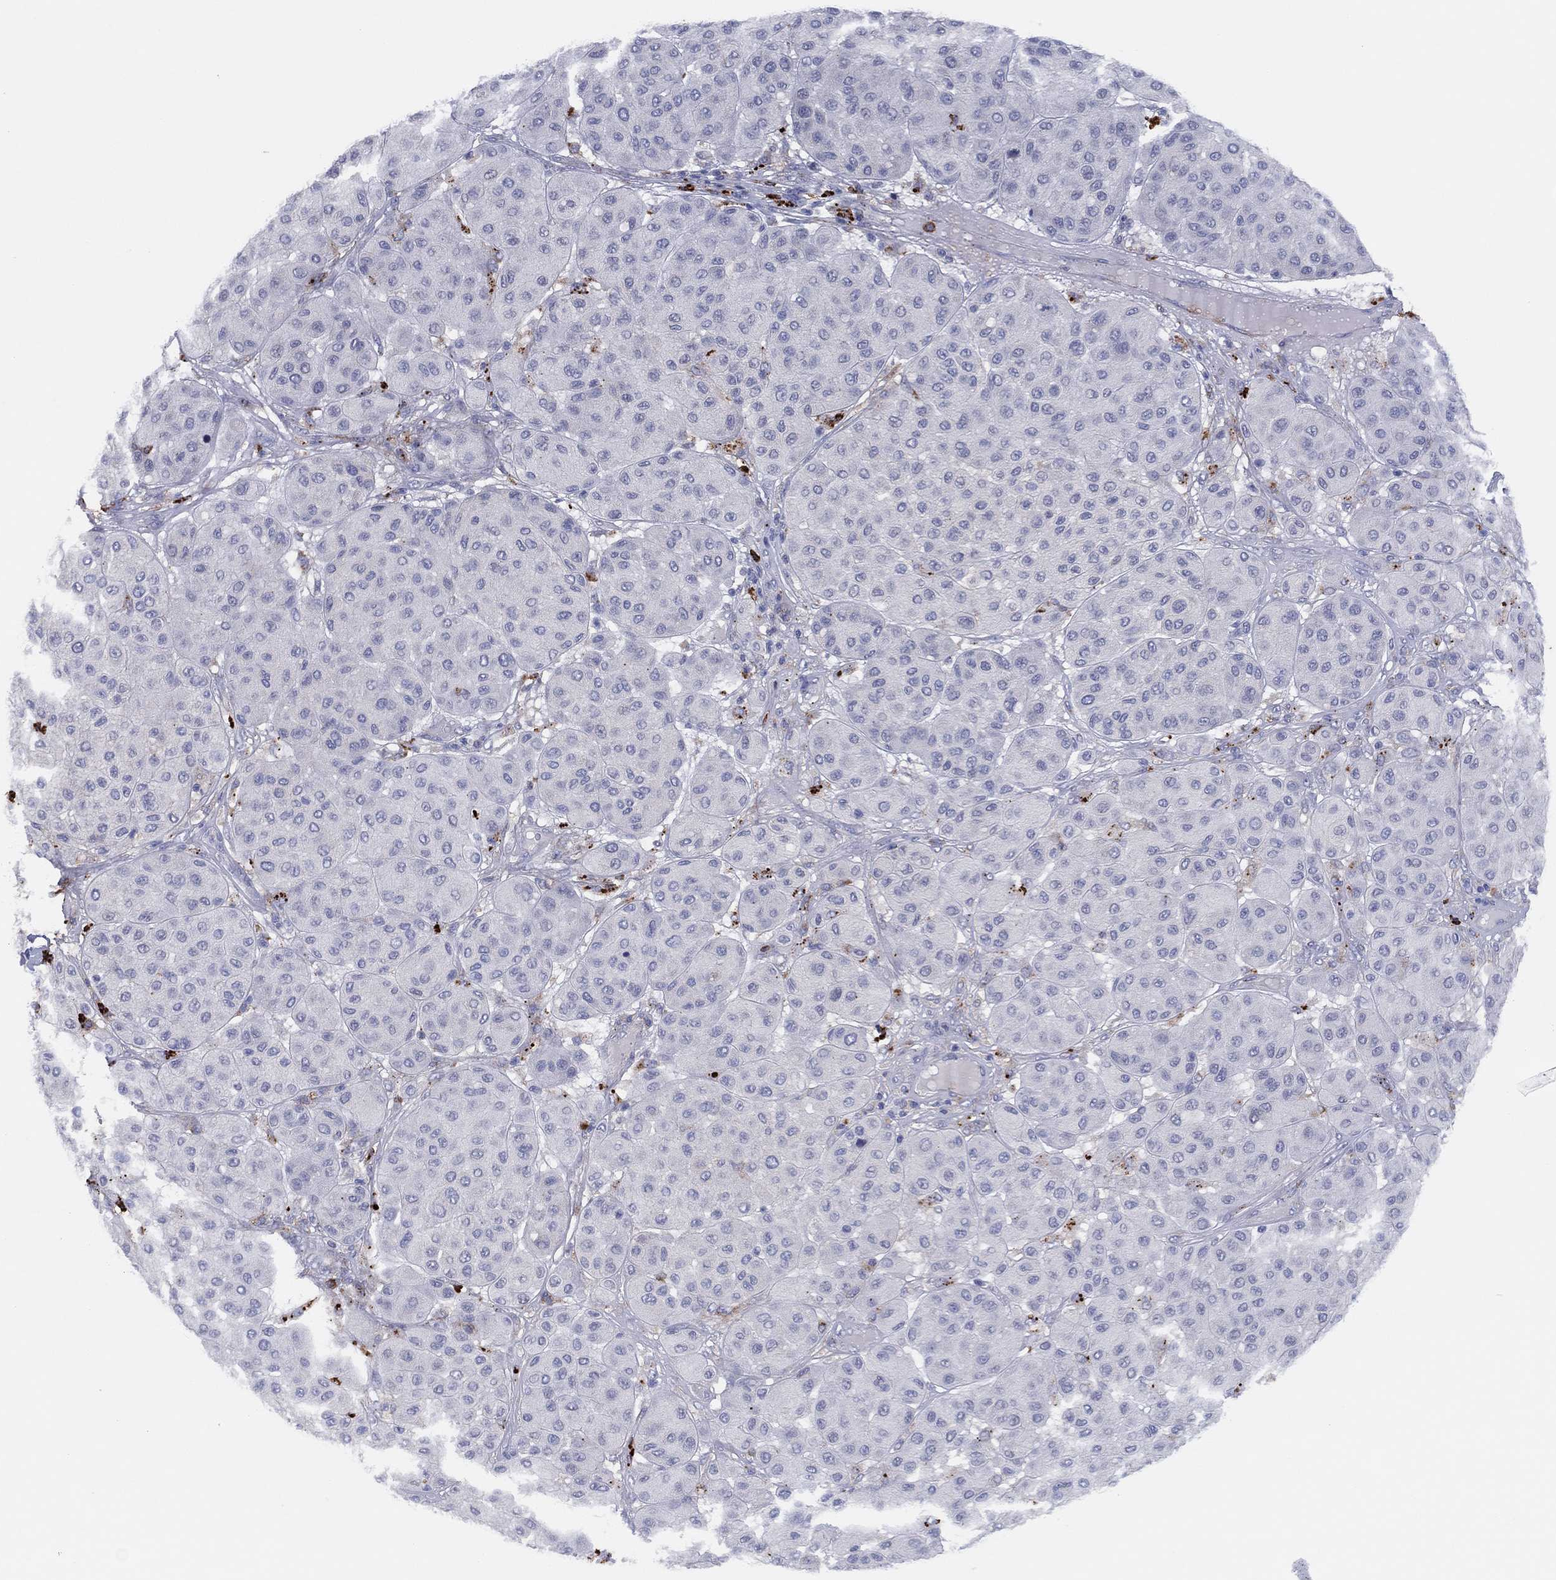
{"staining": {"intensity": "negative", "quantity": "none", "location": "none"}, "tissue": "melanoma", "cell_type": "Tumor cells", "image_type": "cancer", "snomed": [{"axis": "morphology", "description": "Malignant melanoma, Metastatic site"}, {"axis": "topography", "description": "Smooth muscle"}], "caption": "Immunohistochemical staining of human melanoma displays no significant expression in tumor cells.", "gene": "PLAC8", "patient": {"sex": "male", "age": 41}}